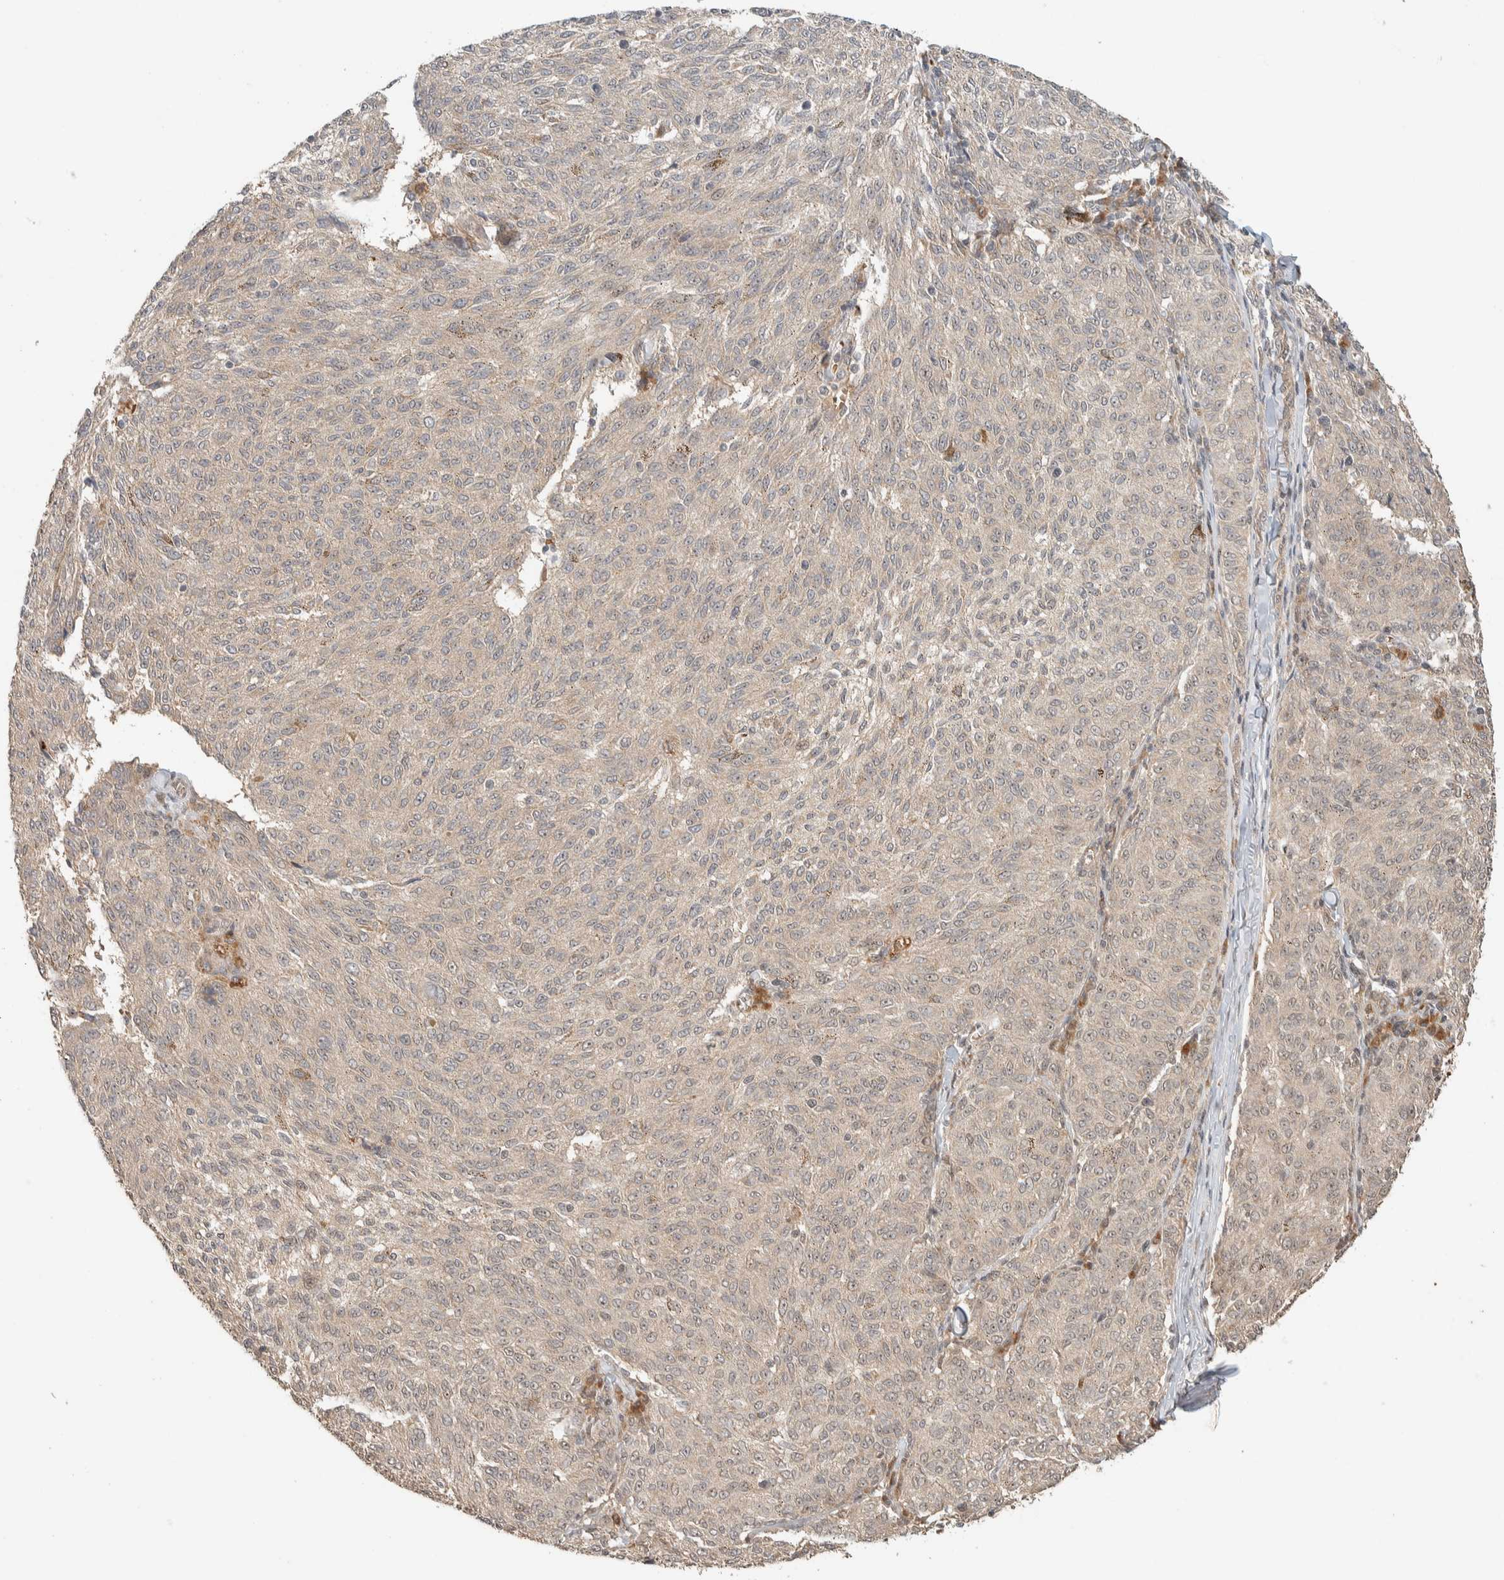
{"staining": {"intensity": "weak", "quantity": "<25%", "location": "cytoplasmic/membranous"}, "tissue": "melanoma", "cell_type": "Tumor cells", "image_type": "cancer", "snomed": [{"axis": "morphology", "description": "Malignant melanoma, NOS"}, {"axis": "topography", "description": "Skin"}], "caption": "An image of melanoma stained for a protein displays no brown staining in tumor cells.", "gene": "ZBTB2", "patient": {"sex": "female", "age": 72}}